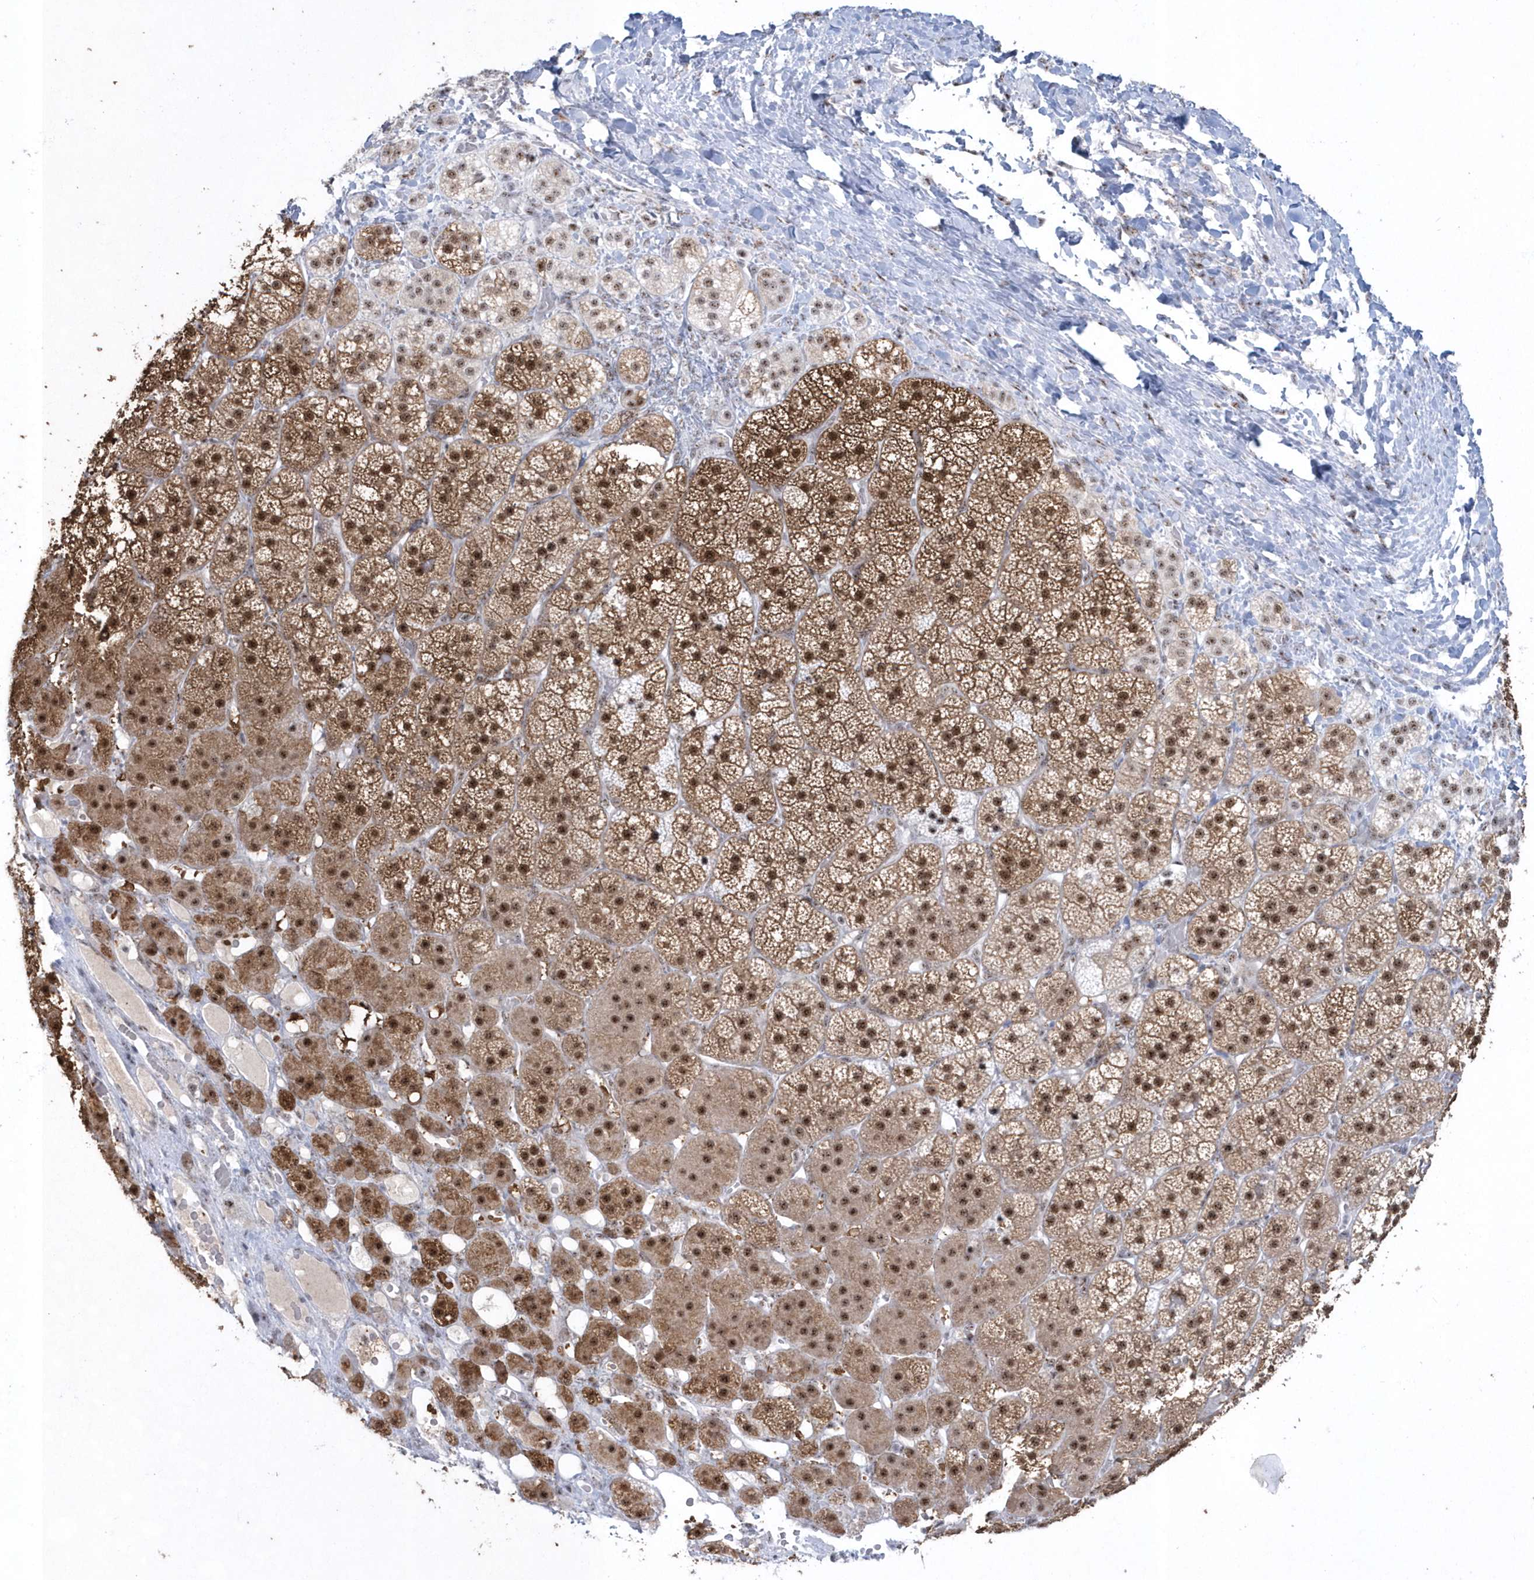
{"staining": {"intensity": "strong", "quantity": ">75%", "location": "cytoplasmic/membranous,nuclear"}, "tissue": "adrenal gland", "cell_type": "Glandular cells", "image_type": "normal", "snomed": [{"axis": "morphology", "description": "Normal tissue, NOS"}, {"axis": "topography", "description": "Adrenal gland"}], "caption": "Immunohistochemical staining of unremarkable human adrenal gland demonstrates >75% levels of strong cytoplasmic/membranous,nuclear protein expression in approximately >75% of glandular cells.", "gene": "KDM6B", "patient": {"sex": "female", "age": 44}}